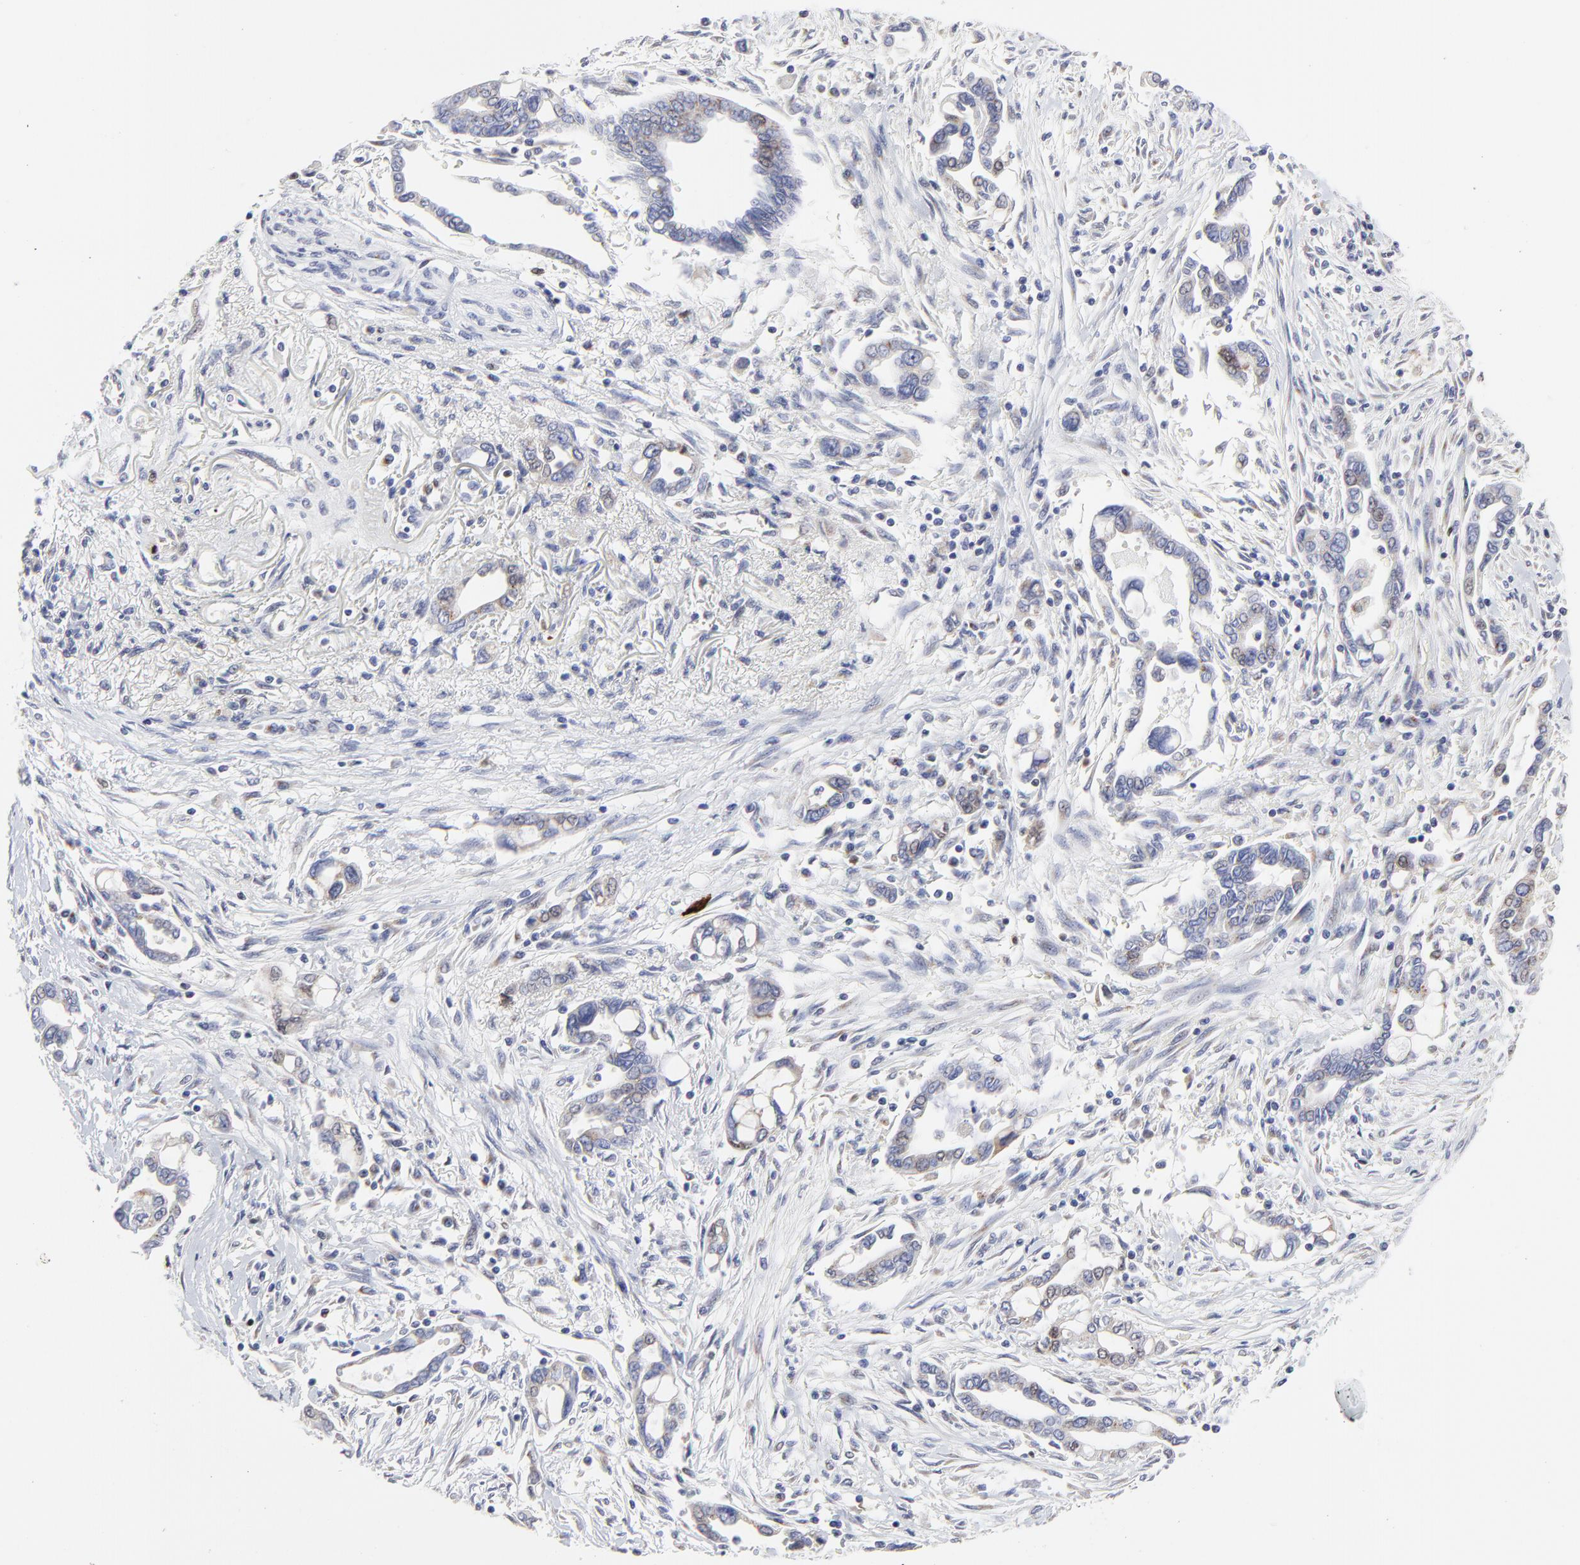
{"staining": {"intensity": "weak", "quantity": "<25%", "location": "cytoplasmic/membranous"}, "tissue": "pancreatic cancer", "cell_type": "Tumor cells", "image_type": "cancer", "snomed": [{"axis": "morphology", "description": "Adenocarcinoma, NOS"}, {"axis": "topography", "description": "Pancreas"}], "caption": "An image of pancreatic adenocarcinoma stained for a protein shows no brown staining in tumor cells.", "gene": "NCAPH", "patient": {"sex": "female", "age": 57}}